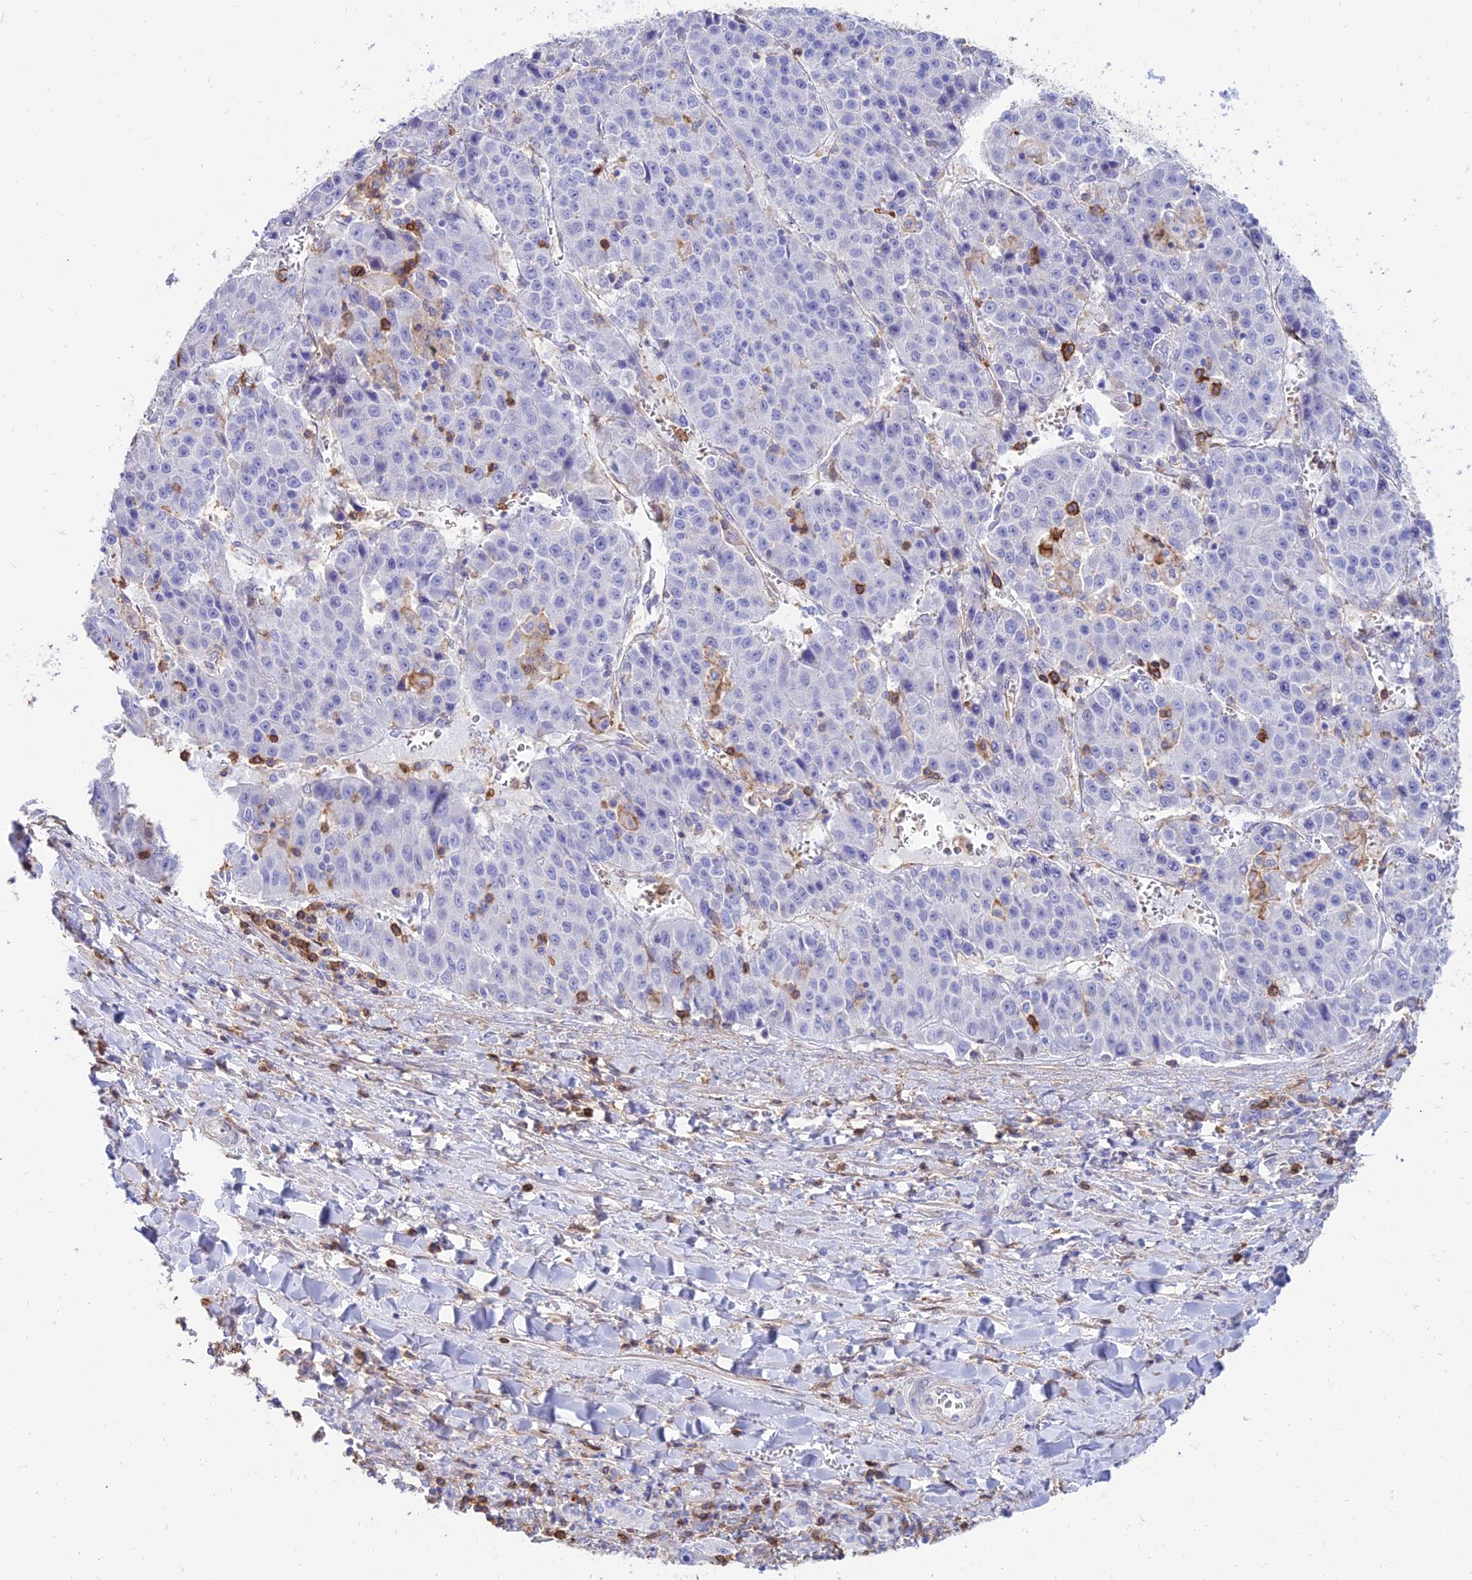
{"staining": {"intensity": "negative", "quantity": "none", "location": "none"}, "tissue": "liver cancer", "cell_type": "Tumor cells", "image_type": "cancer", "snomed": [{"axis": "morphology", "description": "Carcinoma, Hepatocellular, NOS"}, {"axis": "topography", "description": "Liver"}], "caption": "High magnification brightfield microscopy of liver hepatocellular carcinoma stained with DAB (brown) and counterstained with hematoxylin (blue): tumor cells show no significant expression. (Brightfield microscopy of DAB IHC at high magnification).", "gene": "SREK1IP1", "patient": {"sex": "female", "age": 53}}